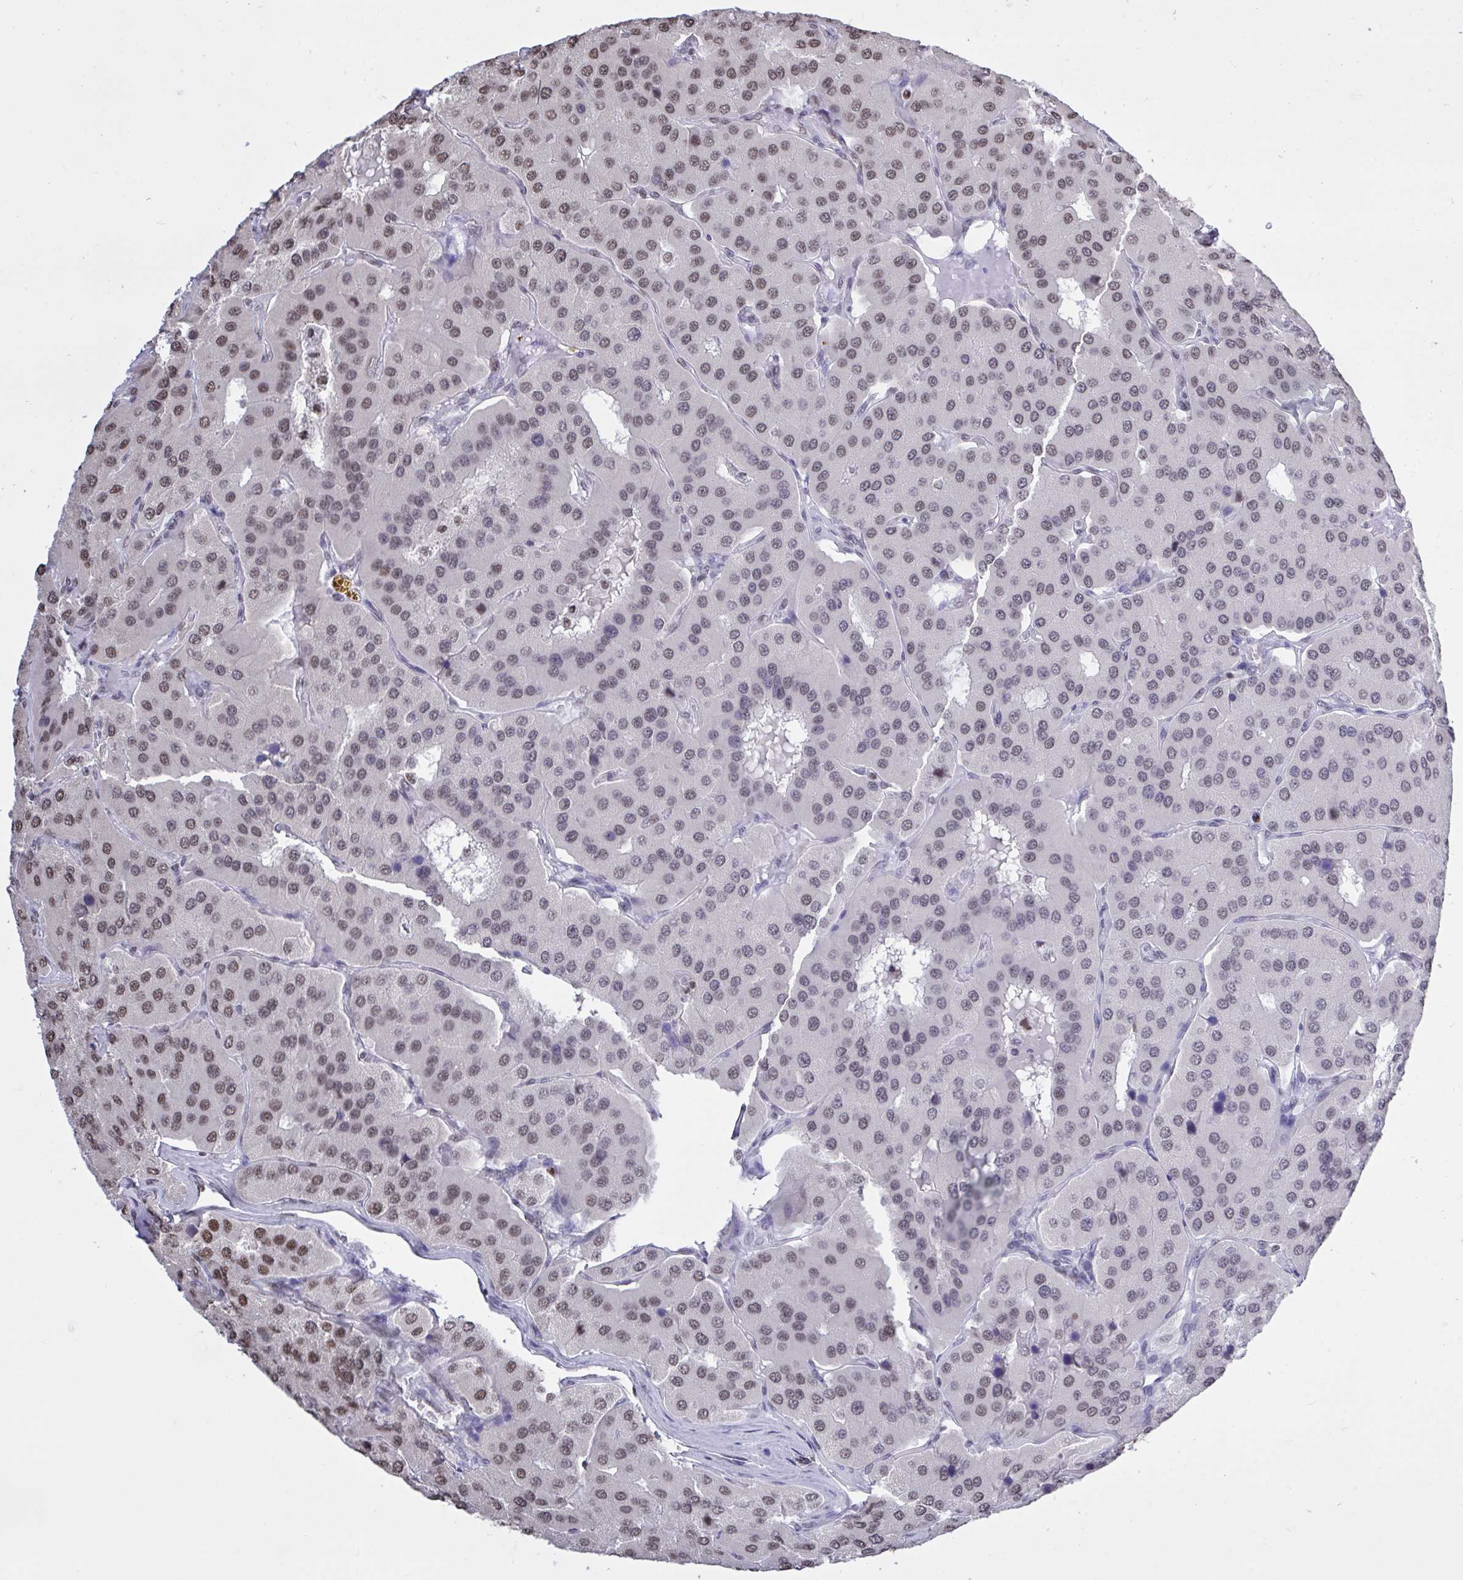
{"staining": {"intensity": "weak", "quantity": ">75%", "location": "nuclear"}, "tissue": "parathyroid gland", "cell_type": "Glandular cells", "image_type": "normal", "snomed": [{"axis": "morphology", "description": "Normal tissue, NOS"}, {"axis": "morphology", "description": "Adenoma, NOS"}, {"axis": "topography", "description": "Parathyroid gland"}], "caption": "This histopathology image exhibits IHC staining of unremarkable parathyroid gland, with low weak nuclear staining in about >75% of glandular cells.", "gene": "HNRNPDL", "patient": {"sex": "female", "age": 86}}